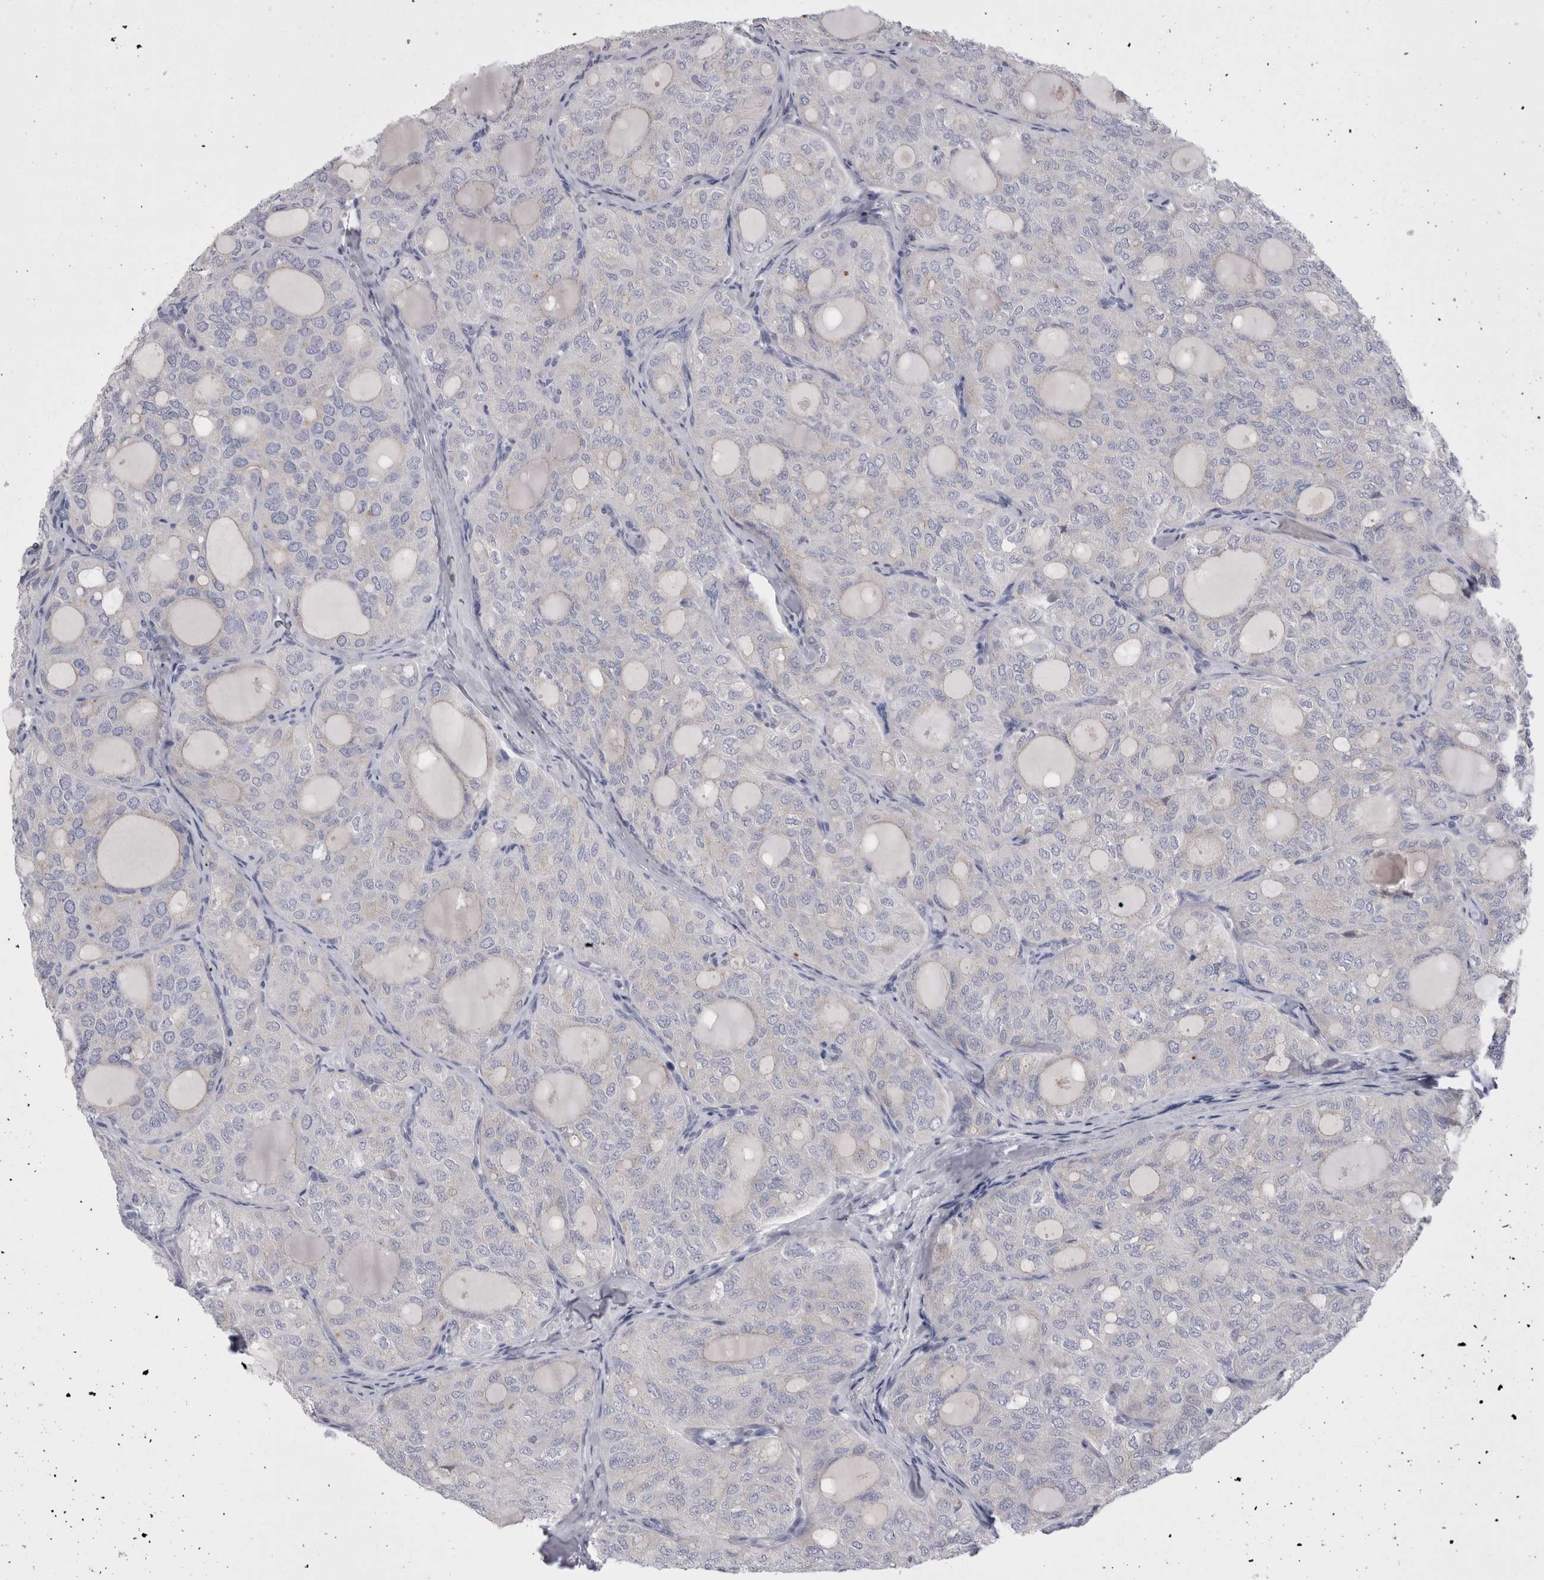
{"staining": {"intensity": "negative", "quantity": "none", "location": "none"}, "tissue": "thyroid cancer", "cell_type": "Tumor cells", "image_type": "cancer", "snomed": [{"axis": "morphology", "description": "Follicular adenoma carcinoma, NOS"}, {"axis": "topography", "description": "Thyroid gland"}], "caption": "Micrograph shows no significant protein positivity in tumor cells of thyroid follicular adenoma carcinoma.", "gene": "PWP2", "patient": {"sex": "male", "age": 75}}